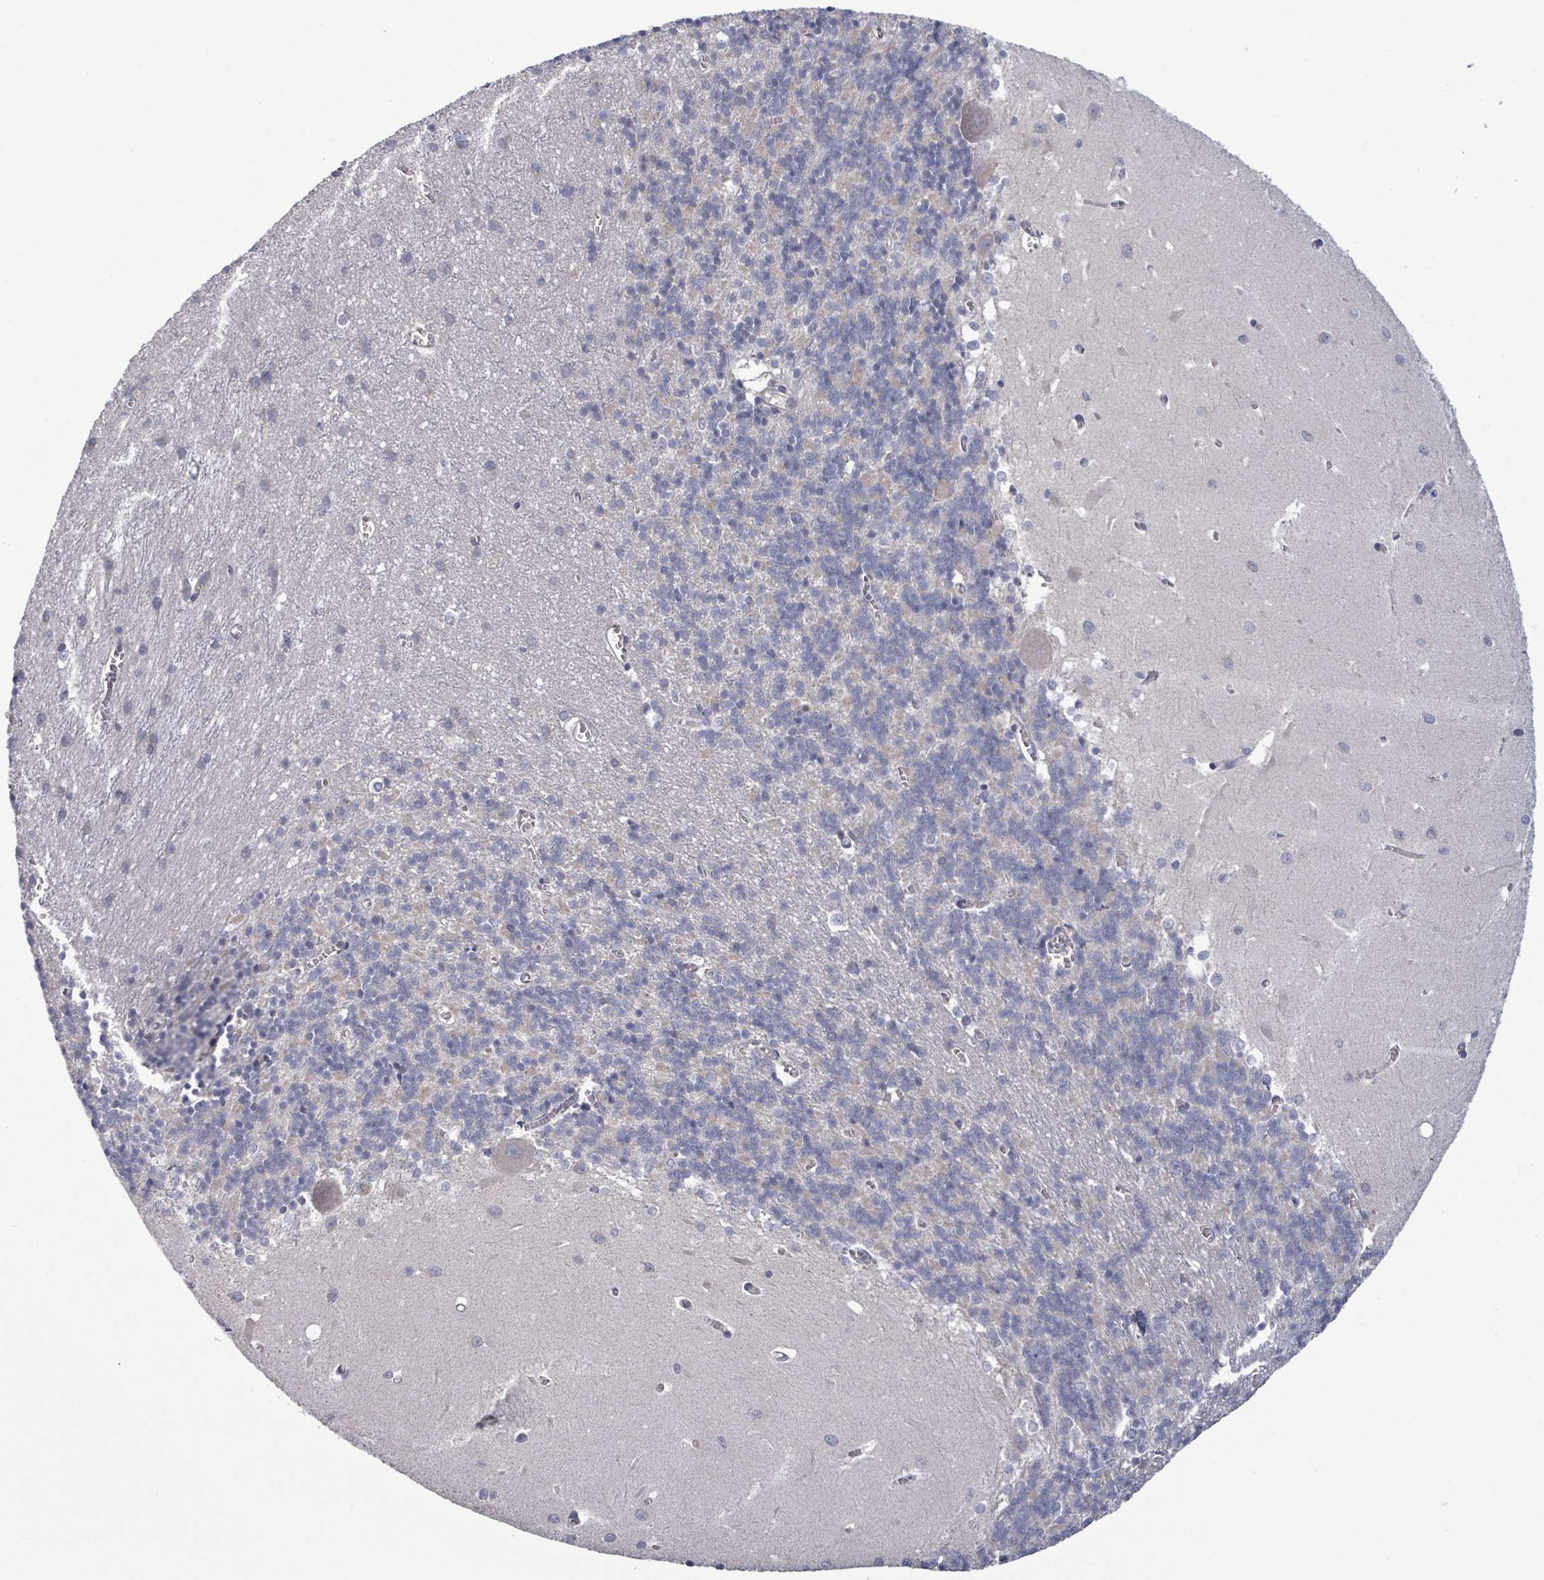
{"staining": {"intensity": "negative", "quantity": "none", "location": "none"}, "tissue": "cerebellum", "cell_type": "Cells in granular layer", "image_type": "normal", "snomed": [{"axis": "morphology", "description": "Normal tissue, NOS"}, {"axis": "topography", "description": "Cerebellum"}], "caption": "This image is of normal cerebellum stained with immunohistochemistry (IHC) to label a protein in brown with the nuclei are counter-stained blue. There is no positivity in cells in granular layer.", "gene": "FKBP1A", "patient": {"sex": "male", "age": 37}}